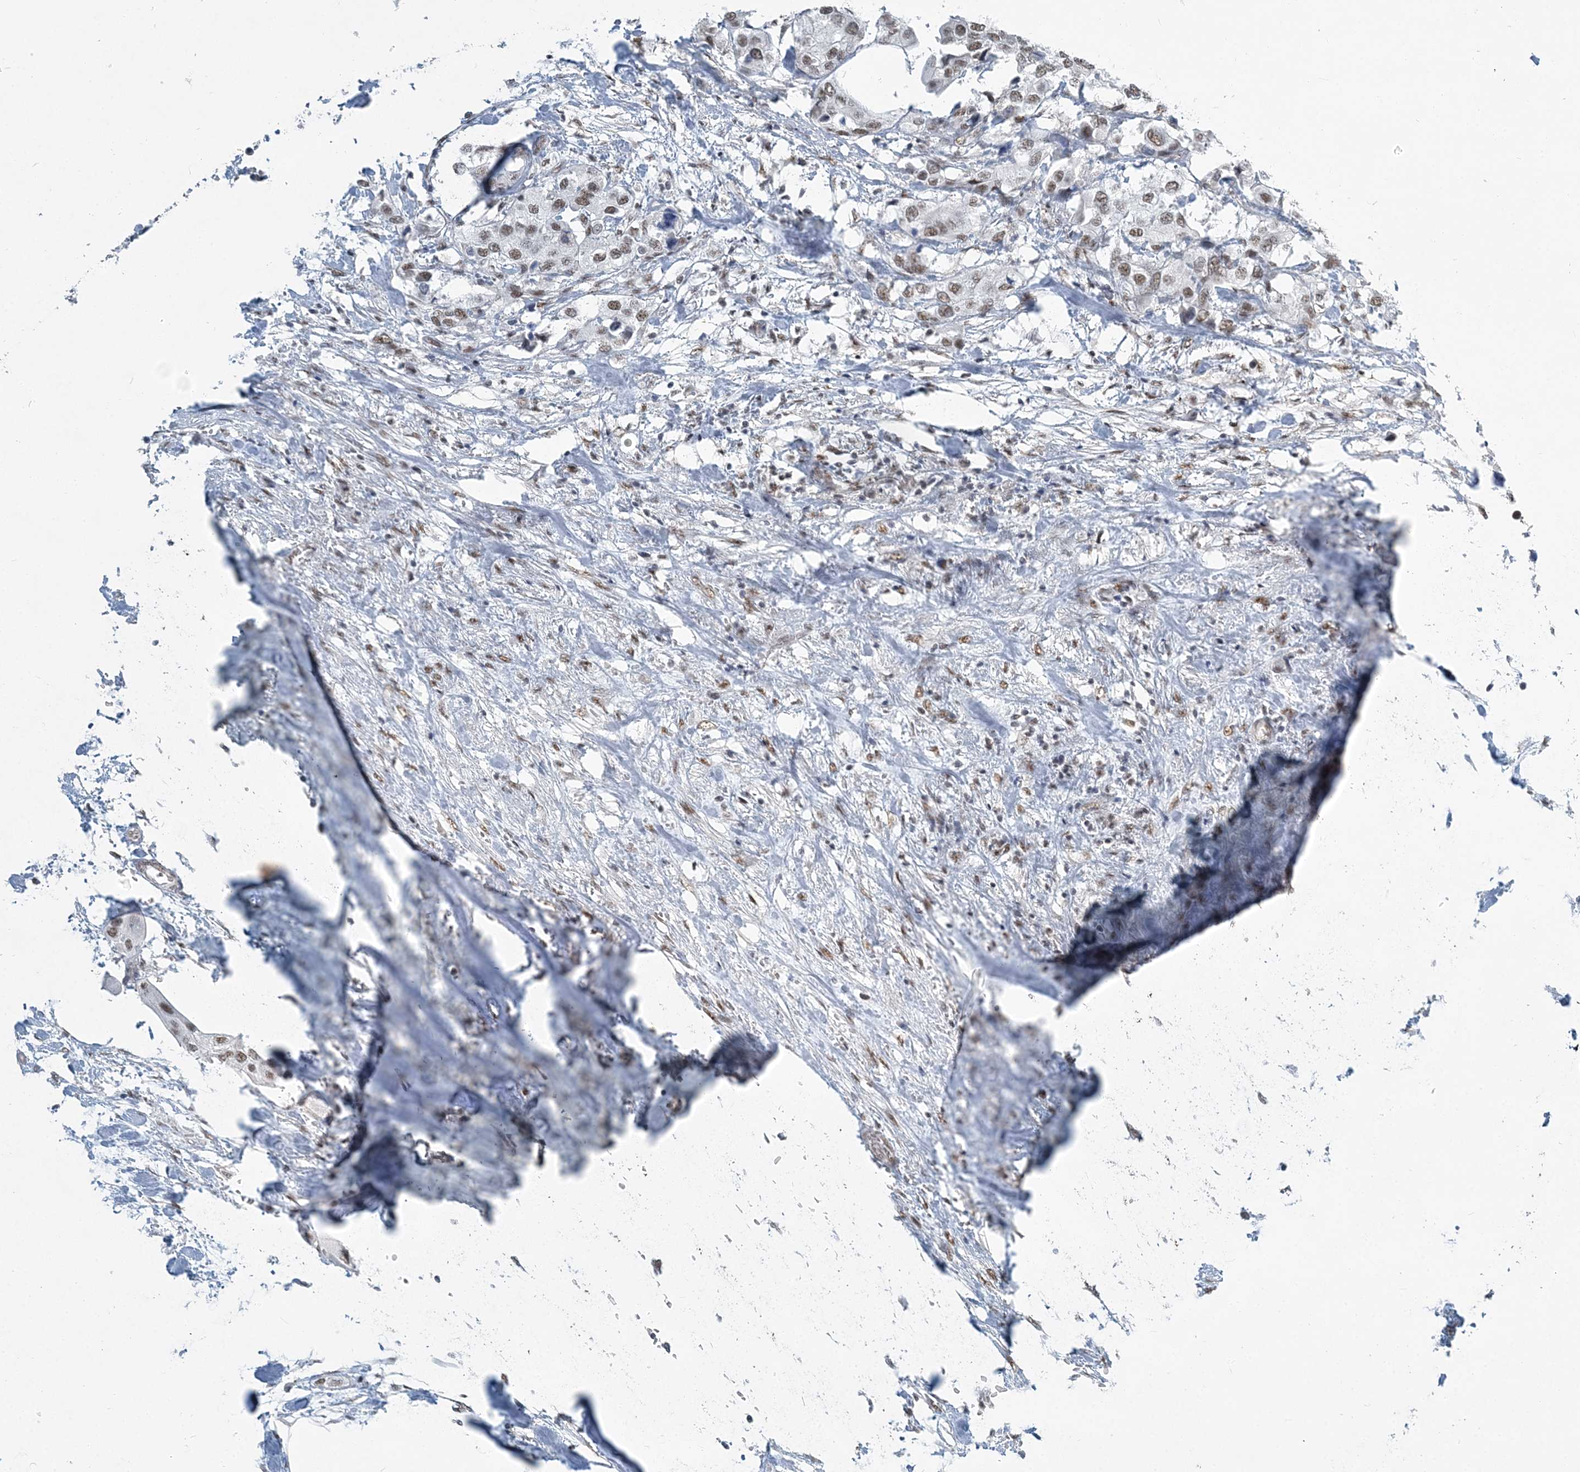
{"staining": {"intensity": "moderate", "quantity": ">75%", "location": "nuclear"}, "tissue": "urothelial cancer", "cell_type": "Tumor cells", "image_type": "cancer", "snomed": [{"axis": "morphology", "description": "Urothelial carcinoma, High grade"}, {"axis": "topography", "description": "Urinary bladder"}], "caption": "Protein expression analysis of urothelial carcinoma (high-grade) reveals moderate nuclear expression in approximately >75% of tumor cells. (IHC, brightfield microscopy, high magnification).", "gene": "PLRG1", "patient": {"sex": "male", "age": 64}}